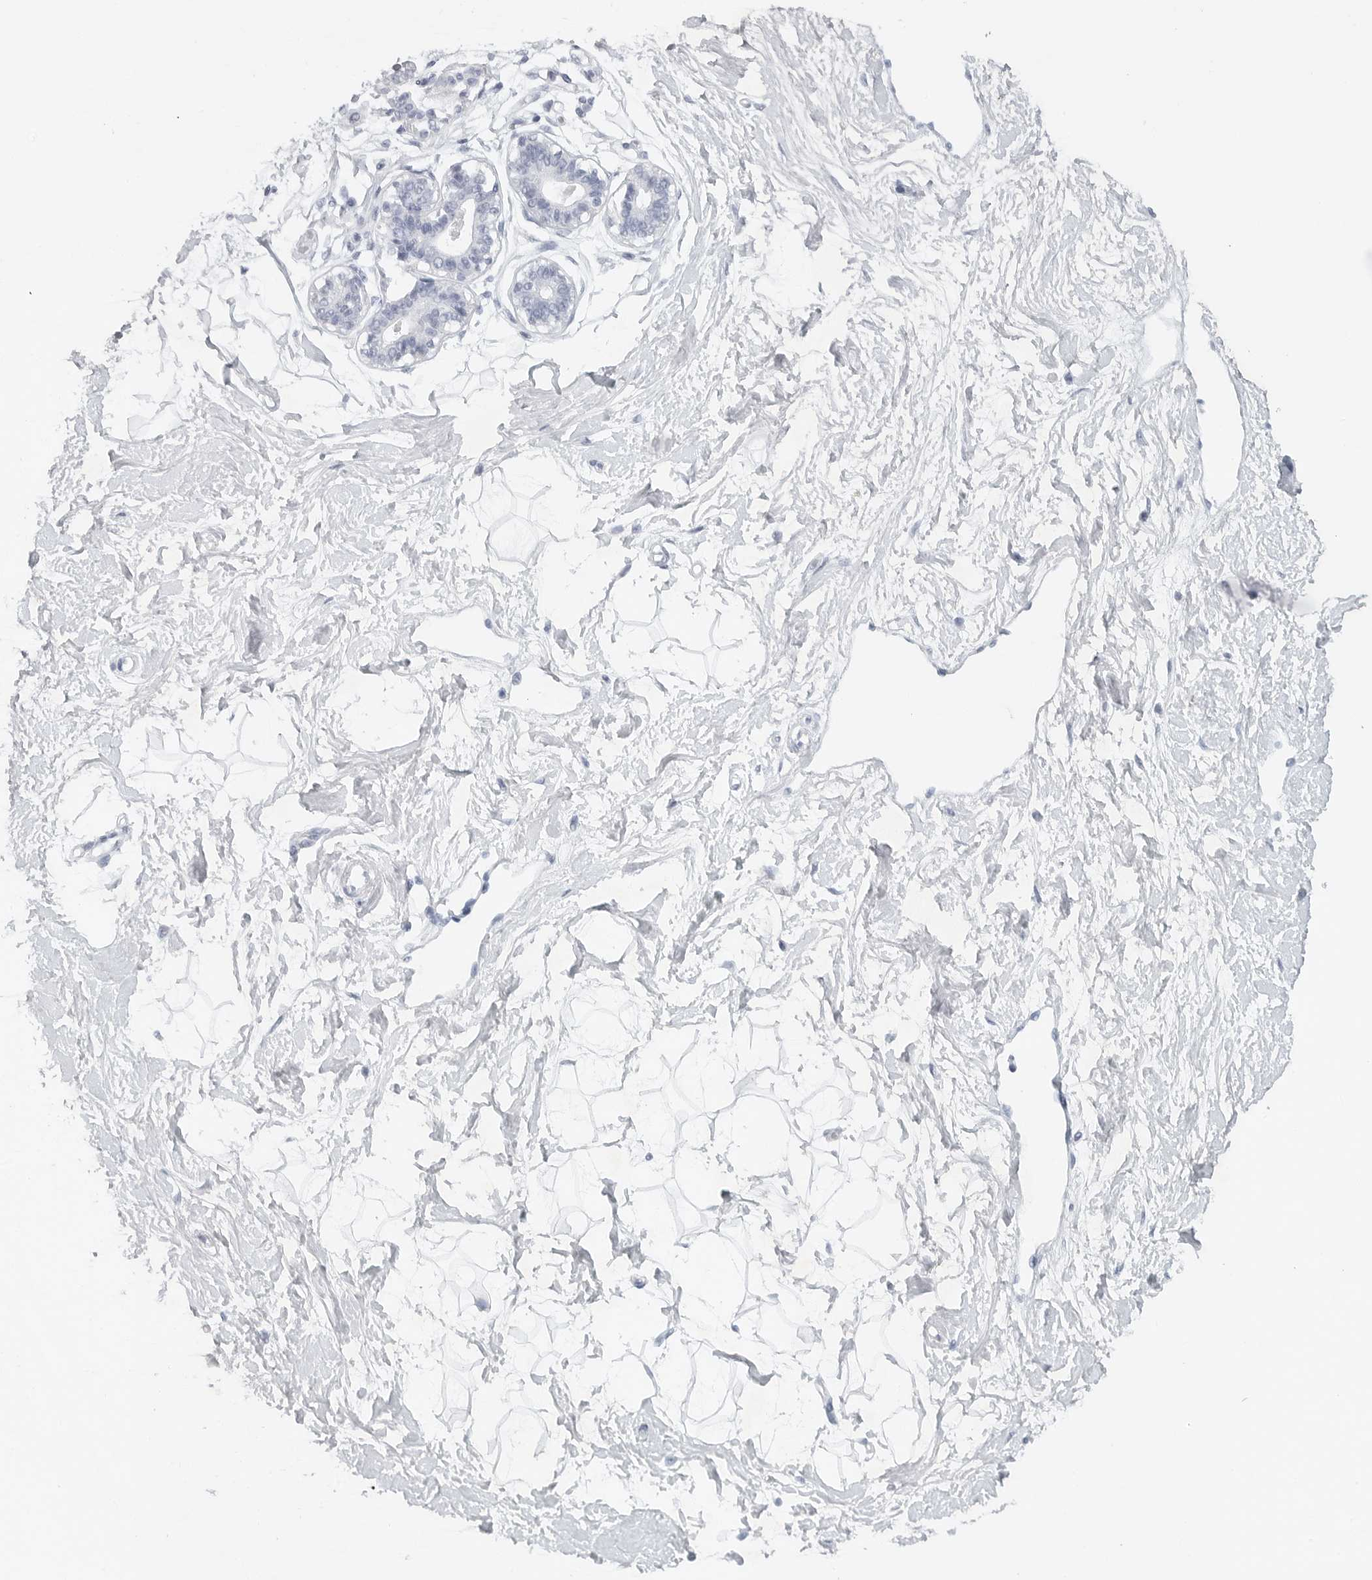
{"staining": {"intensity": "negative", "quantity": "none", "location": "none"}, "tissue": "breast", "cell_type": "Adipocytes", "image_type": "normal", "snomed": [{"axis": "morphology", "description": "Normal tissue, NOS"}, {"axis": "topography", "description": "Breast"}], "caption": "Adipocytes show no significant protein positivity in normal breast.", "gene": "TNR", "patient": {"sex": "female", "age": 45}}